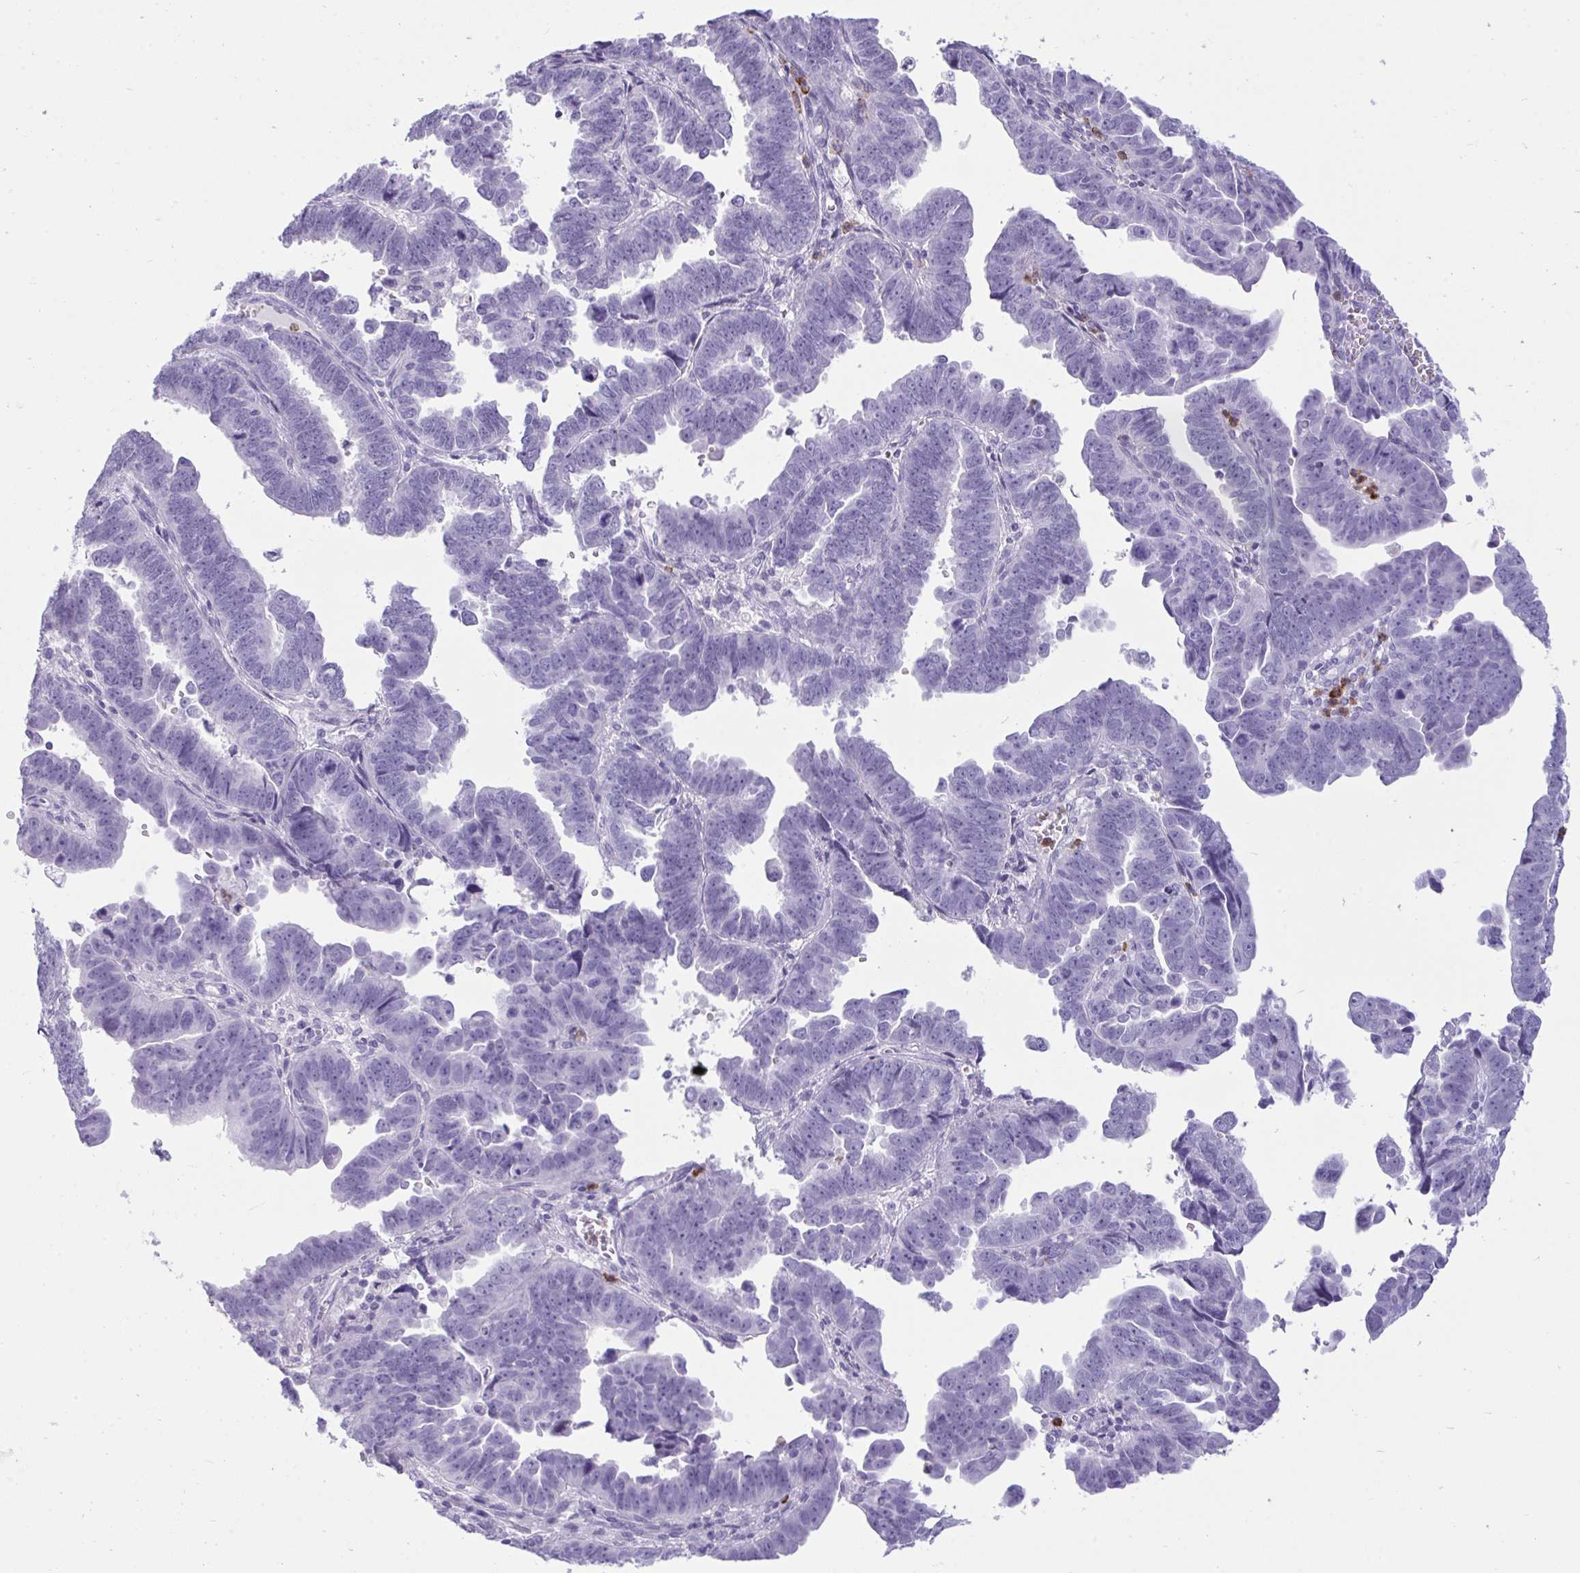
{"staining": {"intensity": "negative", "quantity": "none", "location": "none"}, "tissue": "endometrial cancer", "cell_type": "Tumor cells", "image_type": "cancer", "snomed": [{"axis": "morphology", "description": "Adenocarcinoma, NOS"}, {"axis": "topography", "description": "Endometrium"}], "caption": "DAB (3,3'-diaminobenzidine) immunohistochemical staining of endometrial cancer demonstrates no significant staining in tumor cells. The staining is performed using DAB brown chromogen with nuclei counter-stained in using hematoxylin.", "gene": "ARHGAP42", "patient": {"sex": "female", "age": 75}}